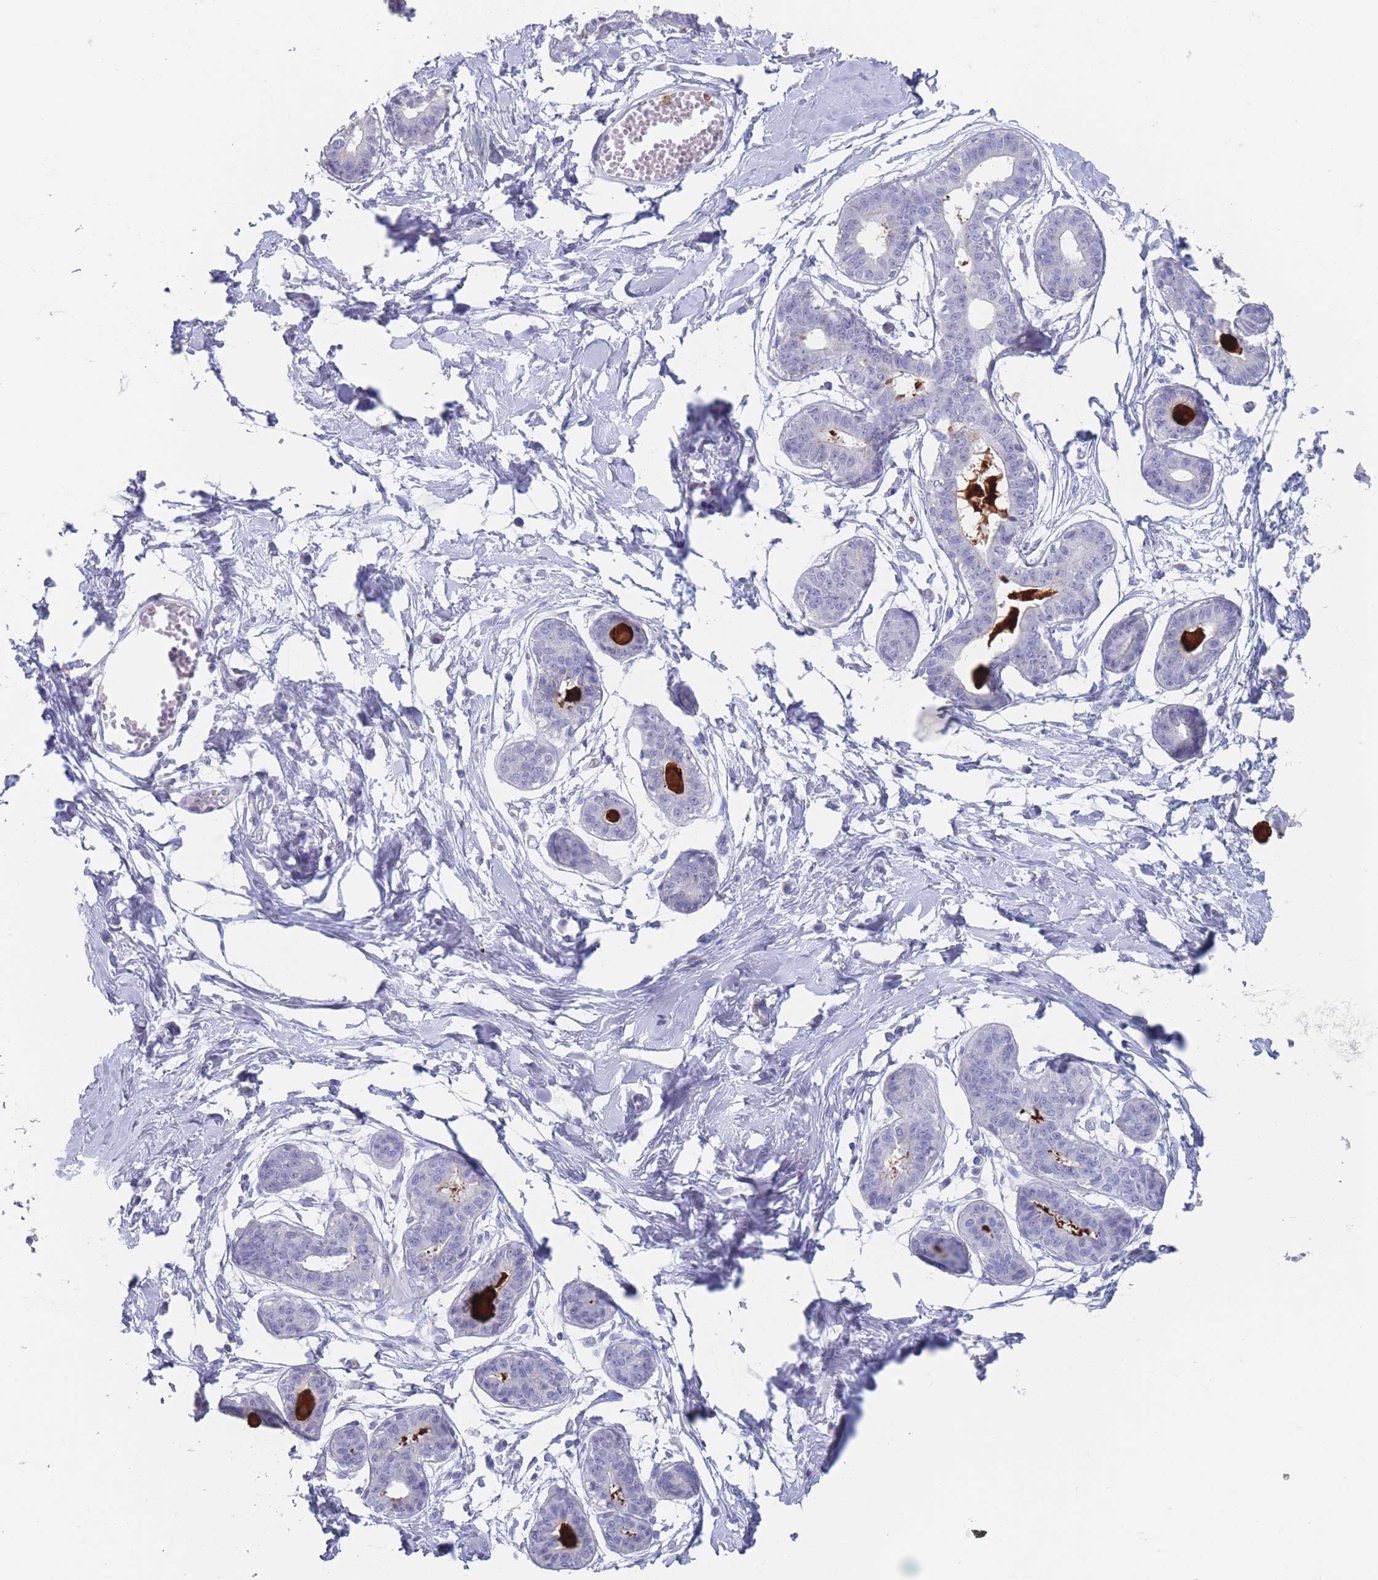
{"staining": {"intensity": "negative", "quantity": "none", "location": "none"}, "tissue": "breast", "cell_type": "Adipocytes", "image_type": "normal", "snomed": [{"axis": "morphology", "description": "Normal tissue, NOS"}, {"axis": "topography", "description": "Breast"}], "caption": "Immunohistochemical staining of unremarkable breast reveals no significant expression in adipocytes.", "gene": "ATP1A3", "patient": {"sex": "female", "age": 45}}